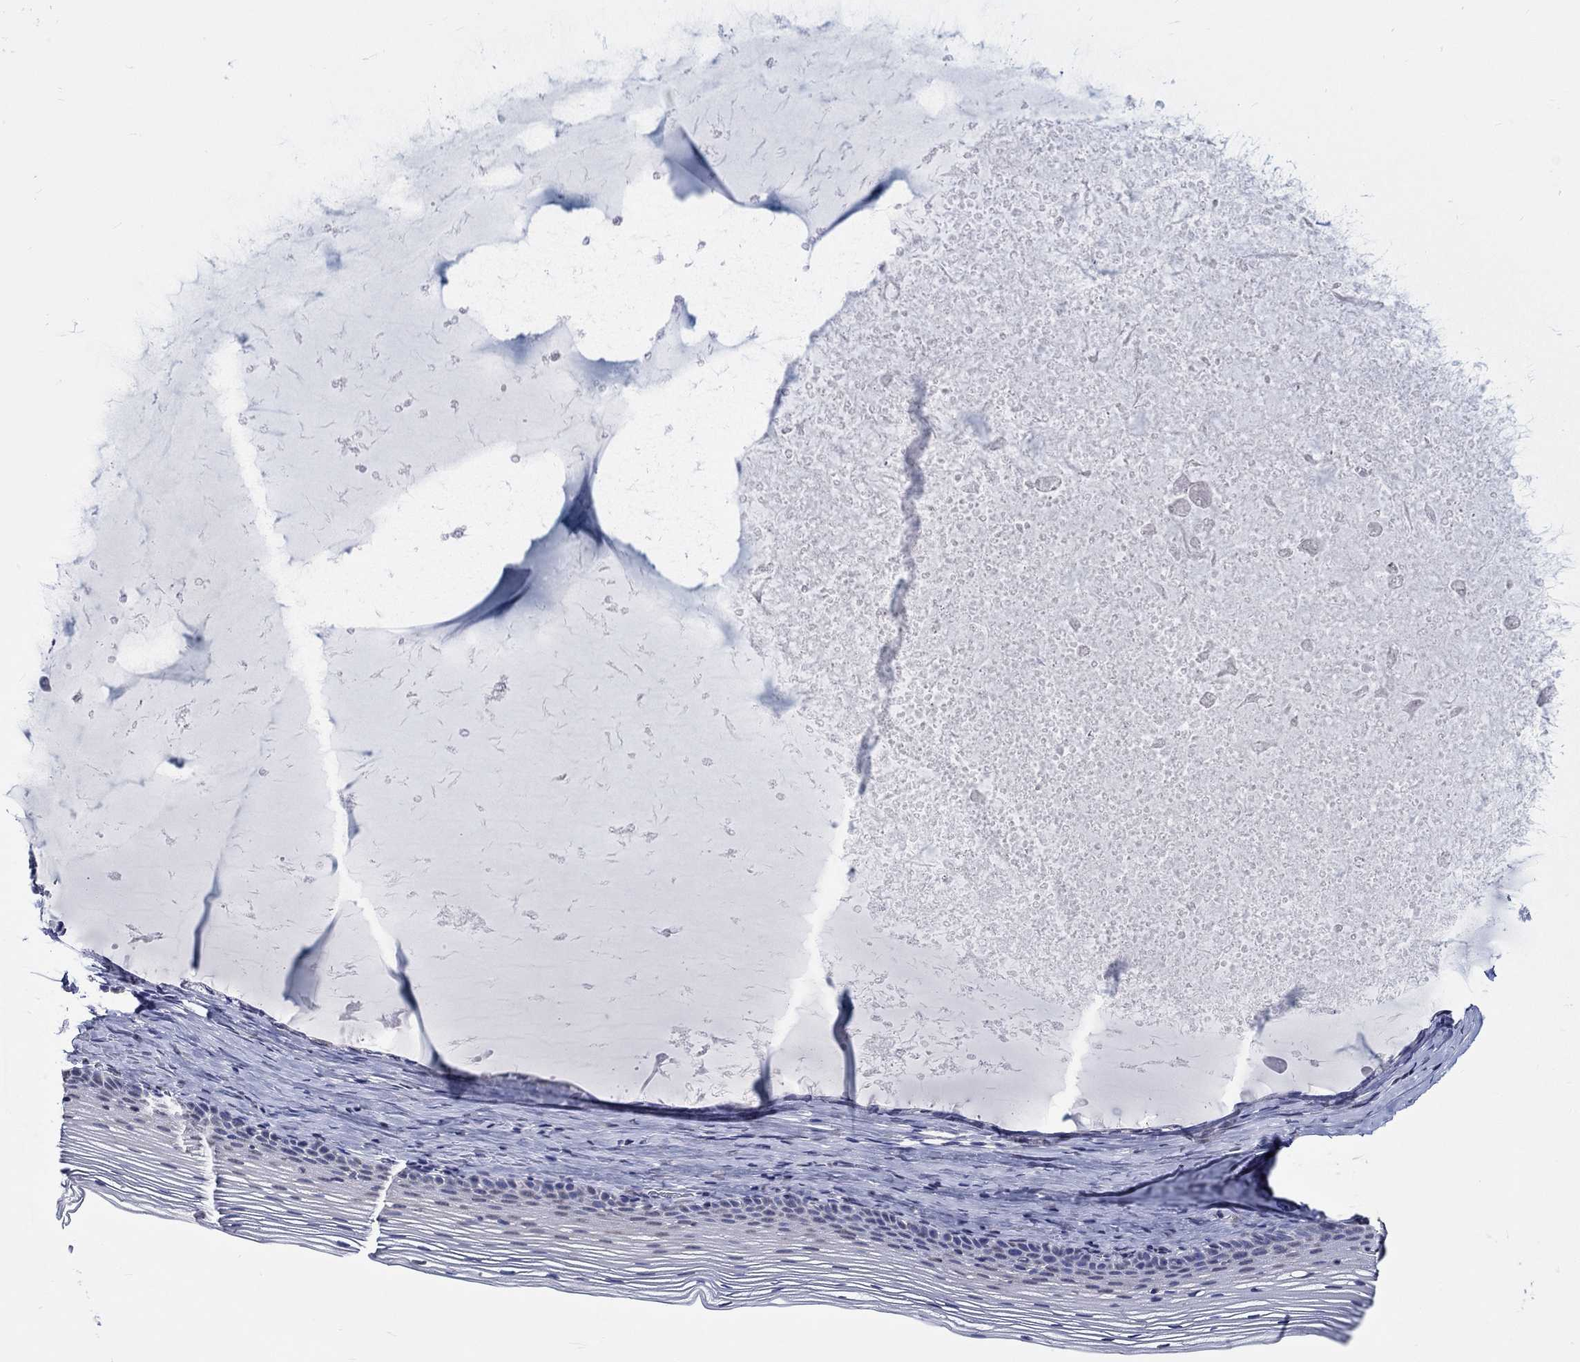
{"staining": {"intensity": "negative", "quantity": "none", "location": "none"}, "tissue": "cervix", "cell_type": "Glandular cells", "image_type": "normal", "snomed": [{"axis": "morphology", "description": "Normal tissue, NOS"}, {"axis": "topography", "description": "Cervix"}], "caption": "Immunohistochemistry (IHC) micrograph of normal human cervix stained for a protein (brown), which reveals no positivity in glandular cells.", "gene": "PDE1B", "patient": {"sex": "female", "age": 39}}